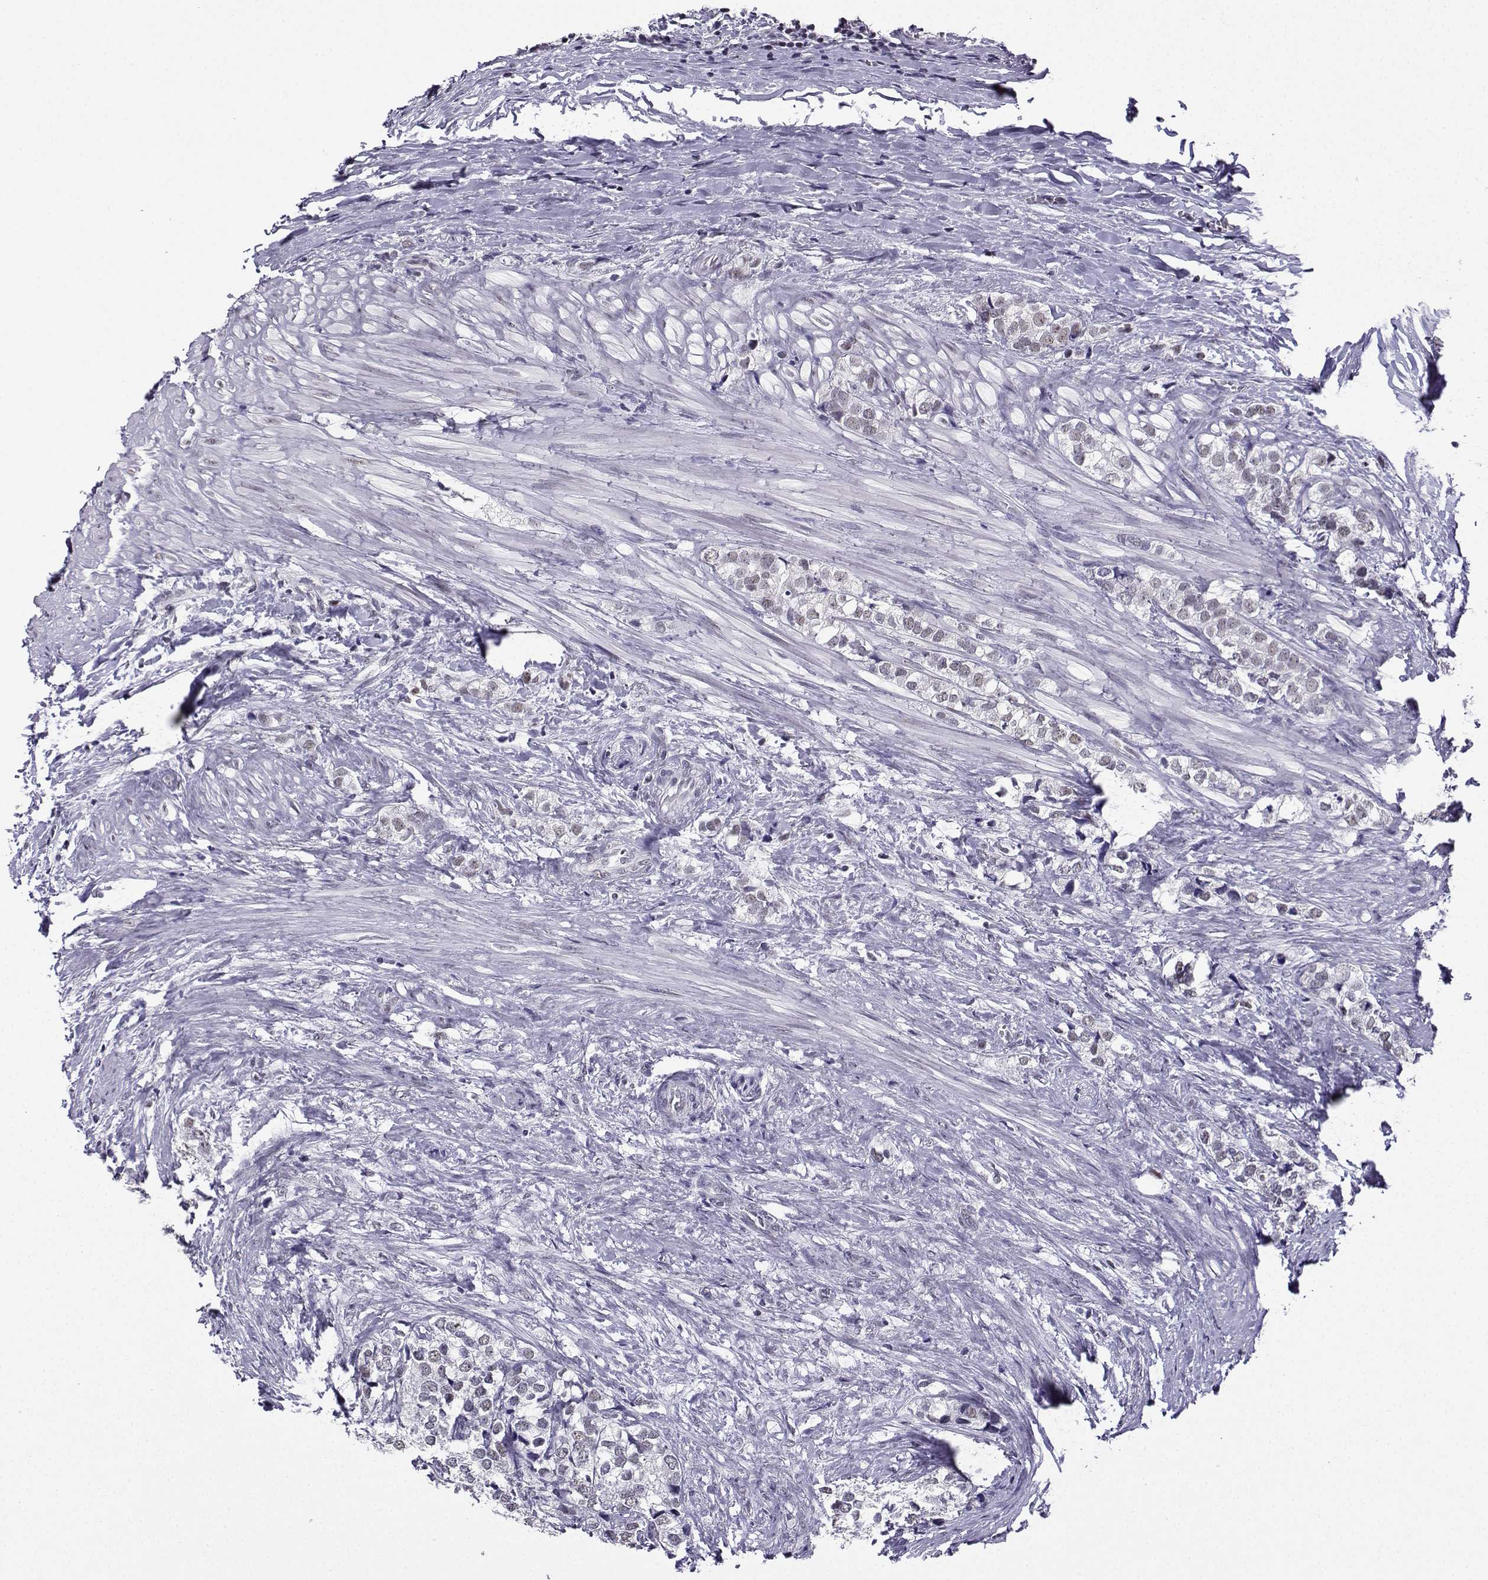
{"staining": {"intensity": "negative", "quantity": "none", "location": "none"}, "tissue": "prostate cancer", "cell_type": "Tumor cells", "image_type": "cancer", "snomed": [{"axis": "morphology", "description": "Adenocarcinoma, NOS"}, {"axis": "topography", "description": "Prostate and seminal vesicle, NOS"}], "caption": "Immunohistochemistry (IHC) histopathology image of neoplastic tissue: adenocarcinoma (prostate) stained with DAB (3,3'-diaminobenzidine) reveals no significant protein staining in tumor cells.", "gene": "LRFN2", "patient": {"sex": "male", "age": 63}}